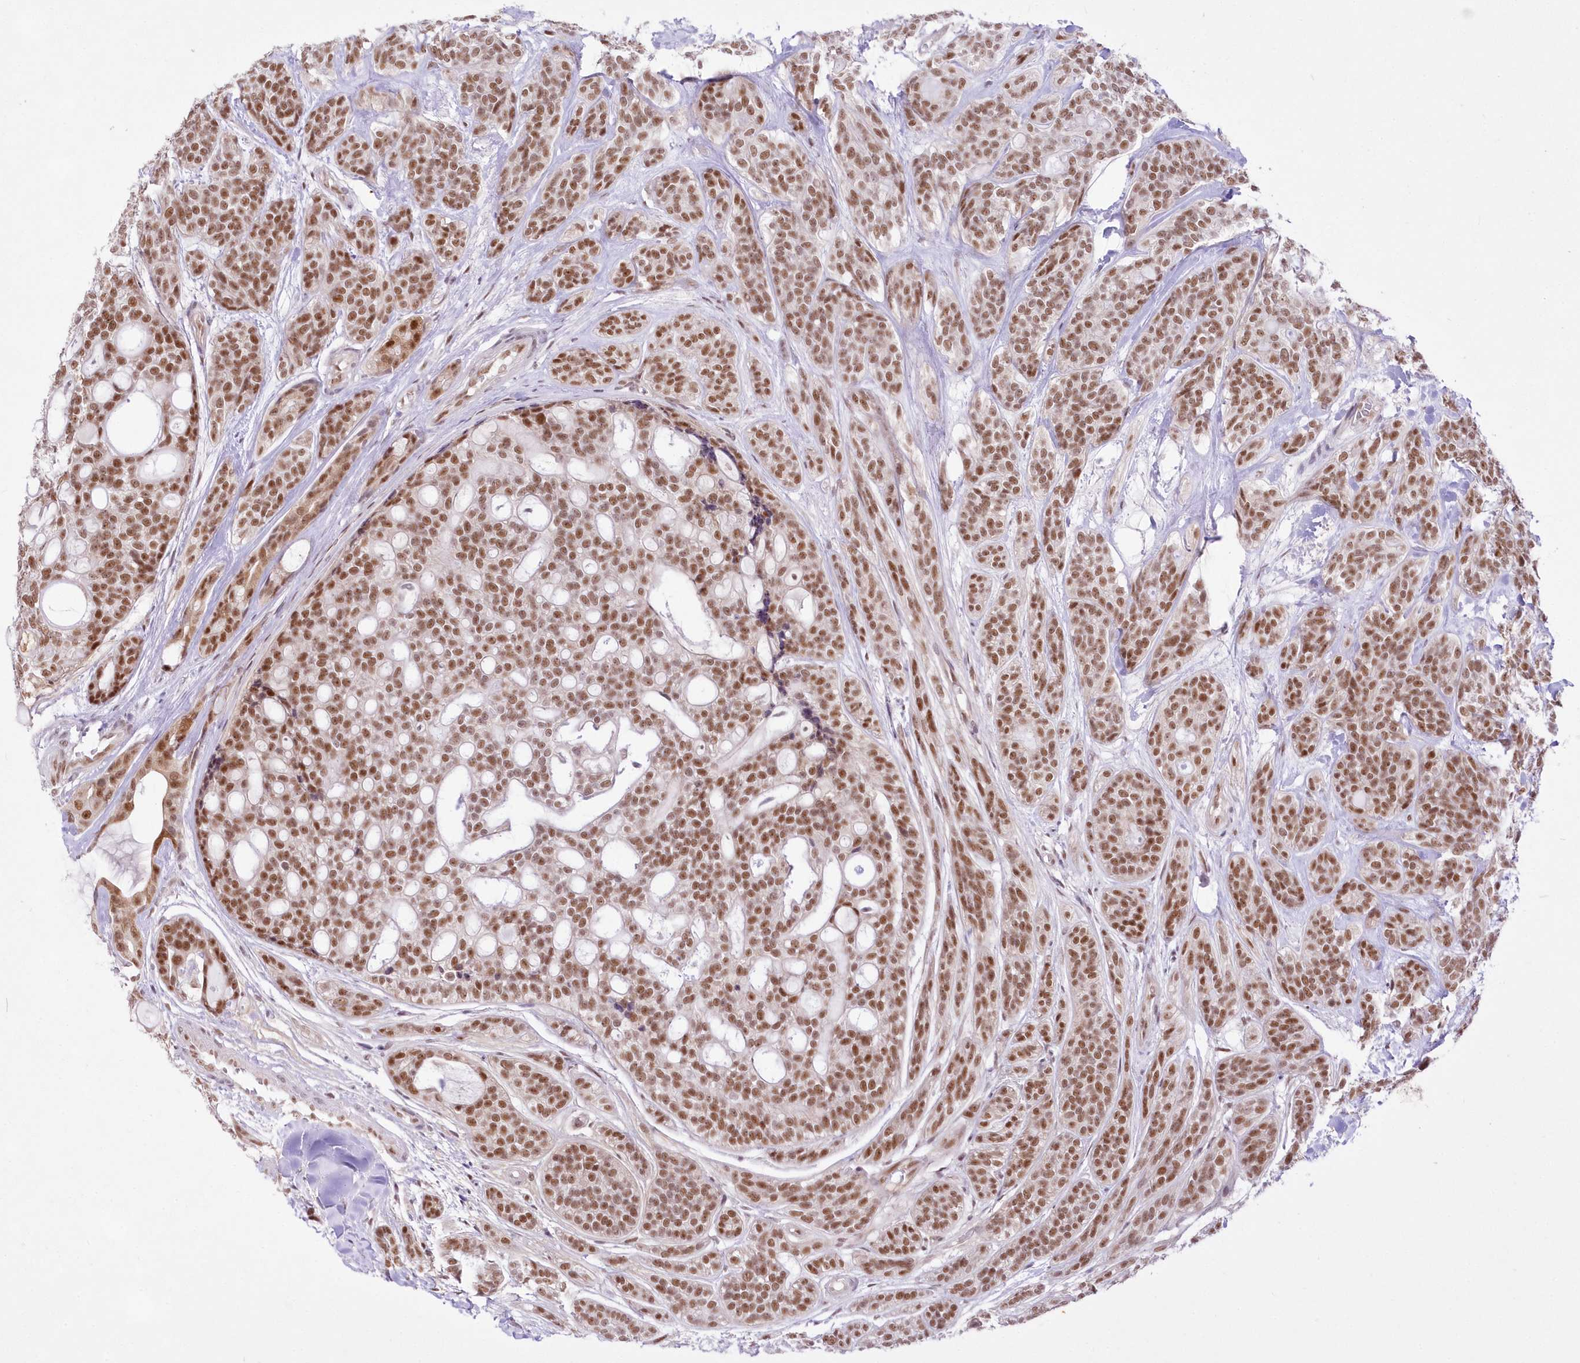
{"staining": {"intensity": "moderate", "quantity": ">75%", "location": "nuclear"}, "tissue": "head and neck cancer", "cell_type": "Tumor cells", "image_type": "cancer", "snomed": [{"axis": "morphology", "description": "Adenocarcinoma, NOS"}, {"axis": "topography", "description": "Head-Neck"}], "caption": "An immunohistochemistry image of neoplastic tissue is shown. Protein staining in brown labels moderate nuclear positivity in head and neck cancer (adenocarcinoma) within tumor cells.", "gene": "NSUN2", "patient": {"sex": "male", "age": 66}}